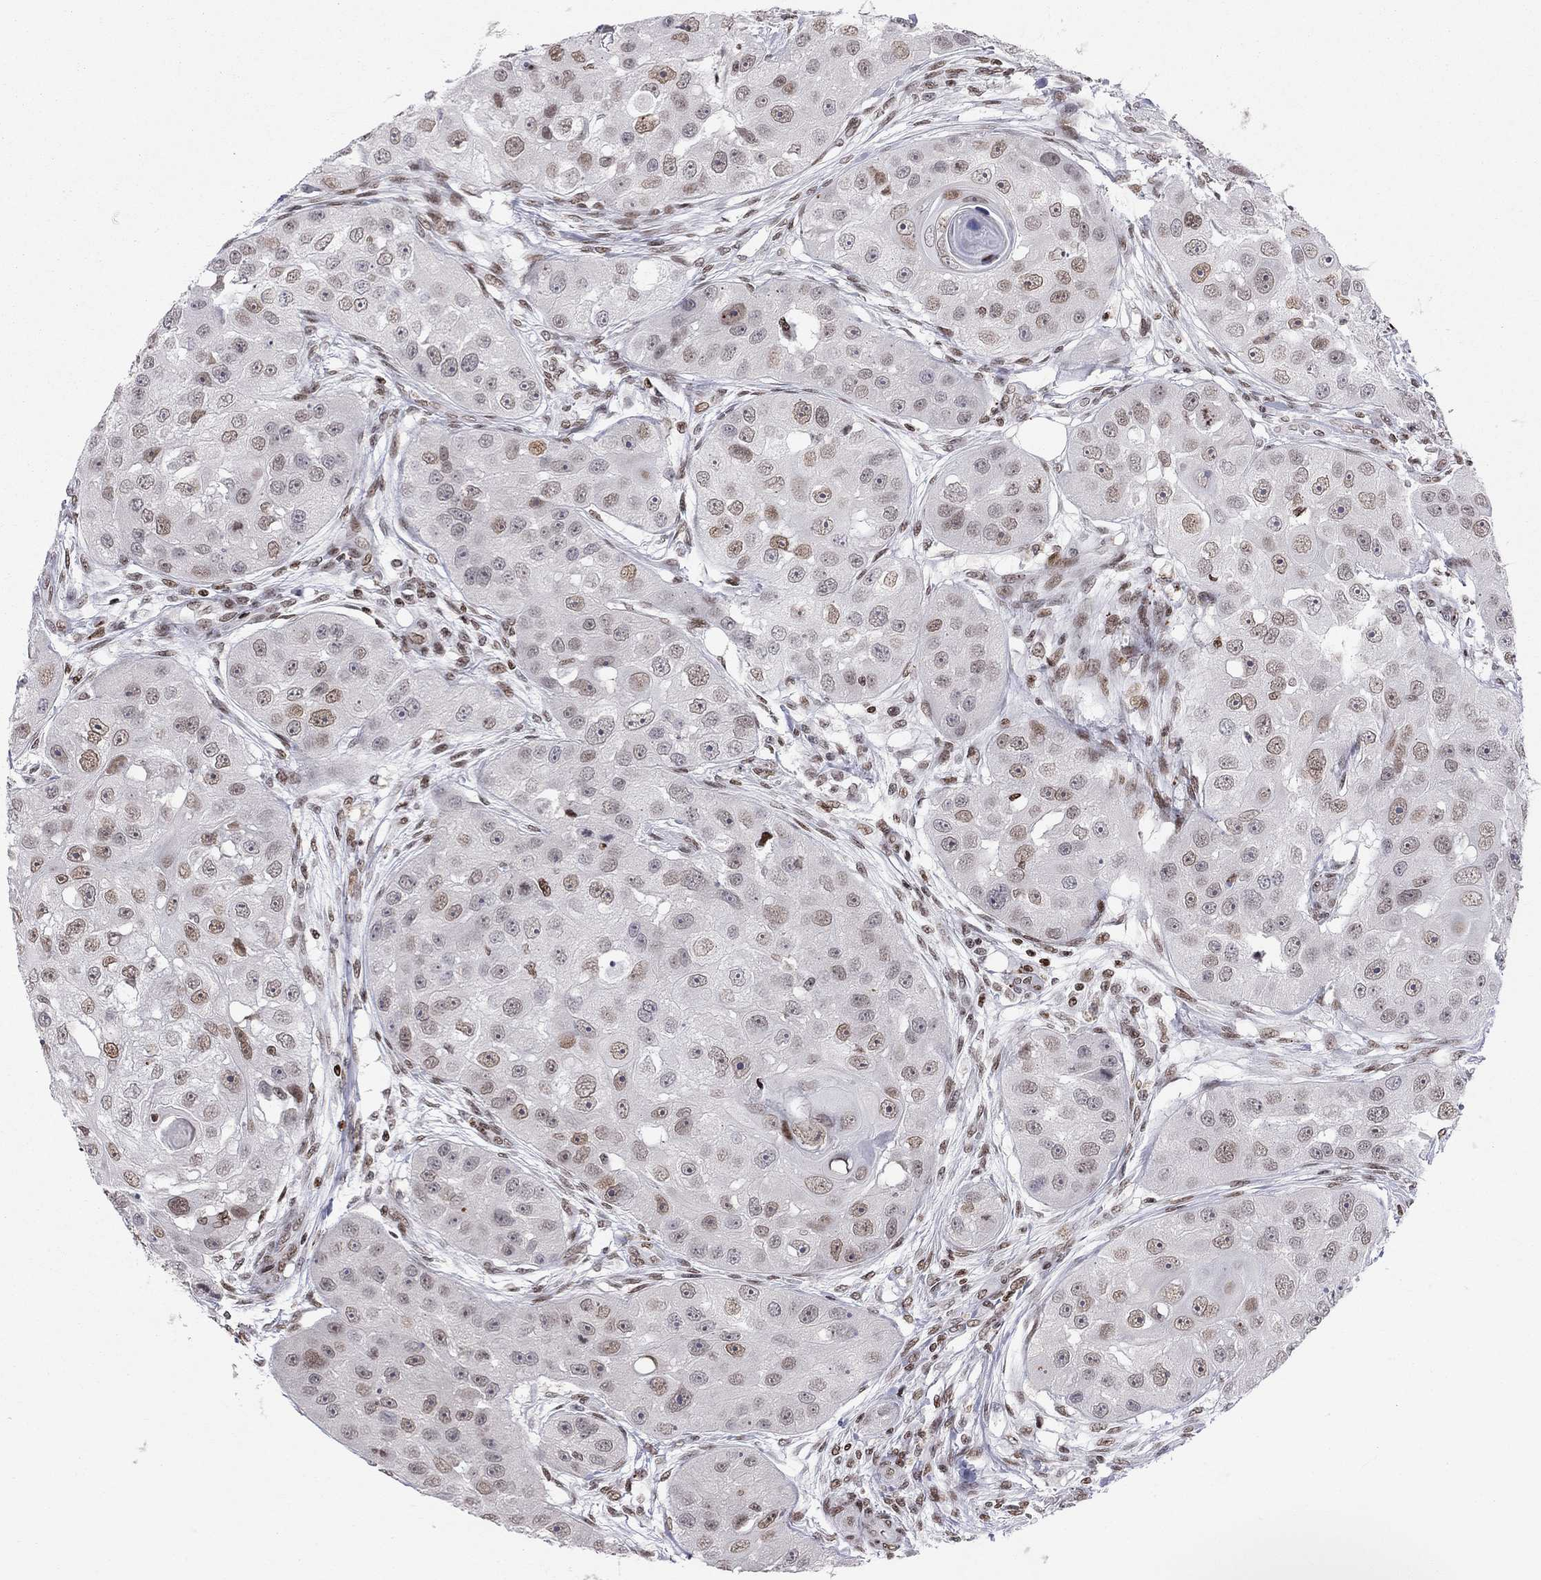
{"staining": {"intensity": "weak", "quantity": "25%-75%", "location": "nuclear"}, "tissue": "head and neck cancer", "cell_type": "Tumor cells", "image_type": "cancer", "snomed": [{"axis": "morphology", "description": "Squamous cell carcinoma, NOS"}, {"axis": "topography", "description": "Head-Neck"}], "caption": "Head and neck cancer tissue displays weak nuclear expression in about 25%-75% of tumor cells, visualized by immunohistochemistry.", "gene": "H2AX", "patient": {"sex": "male", "age": 51}}